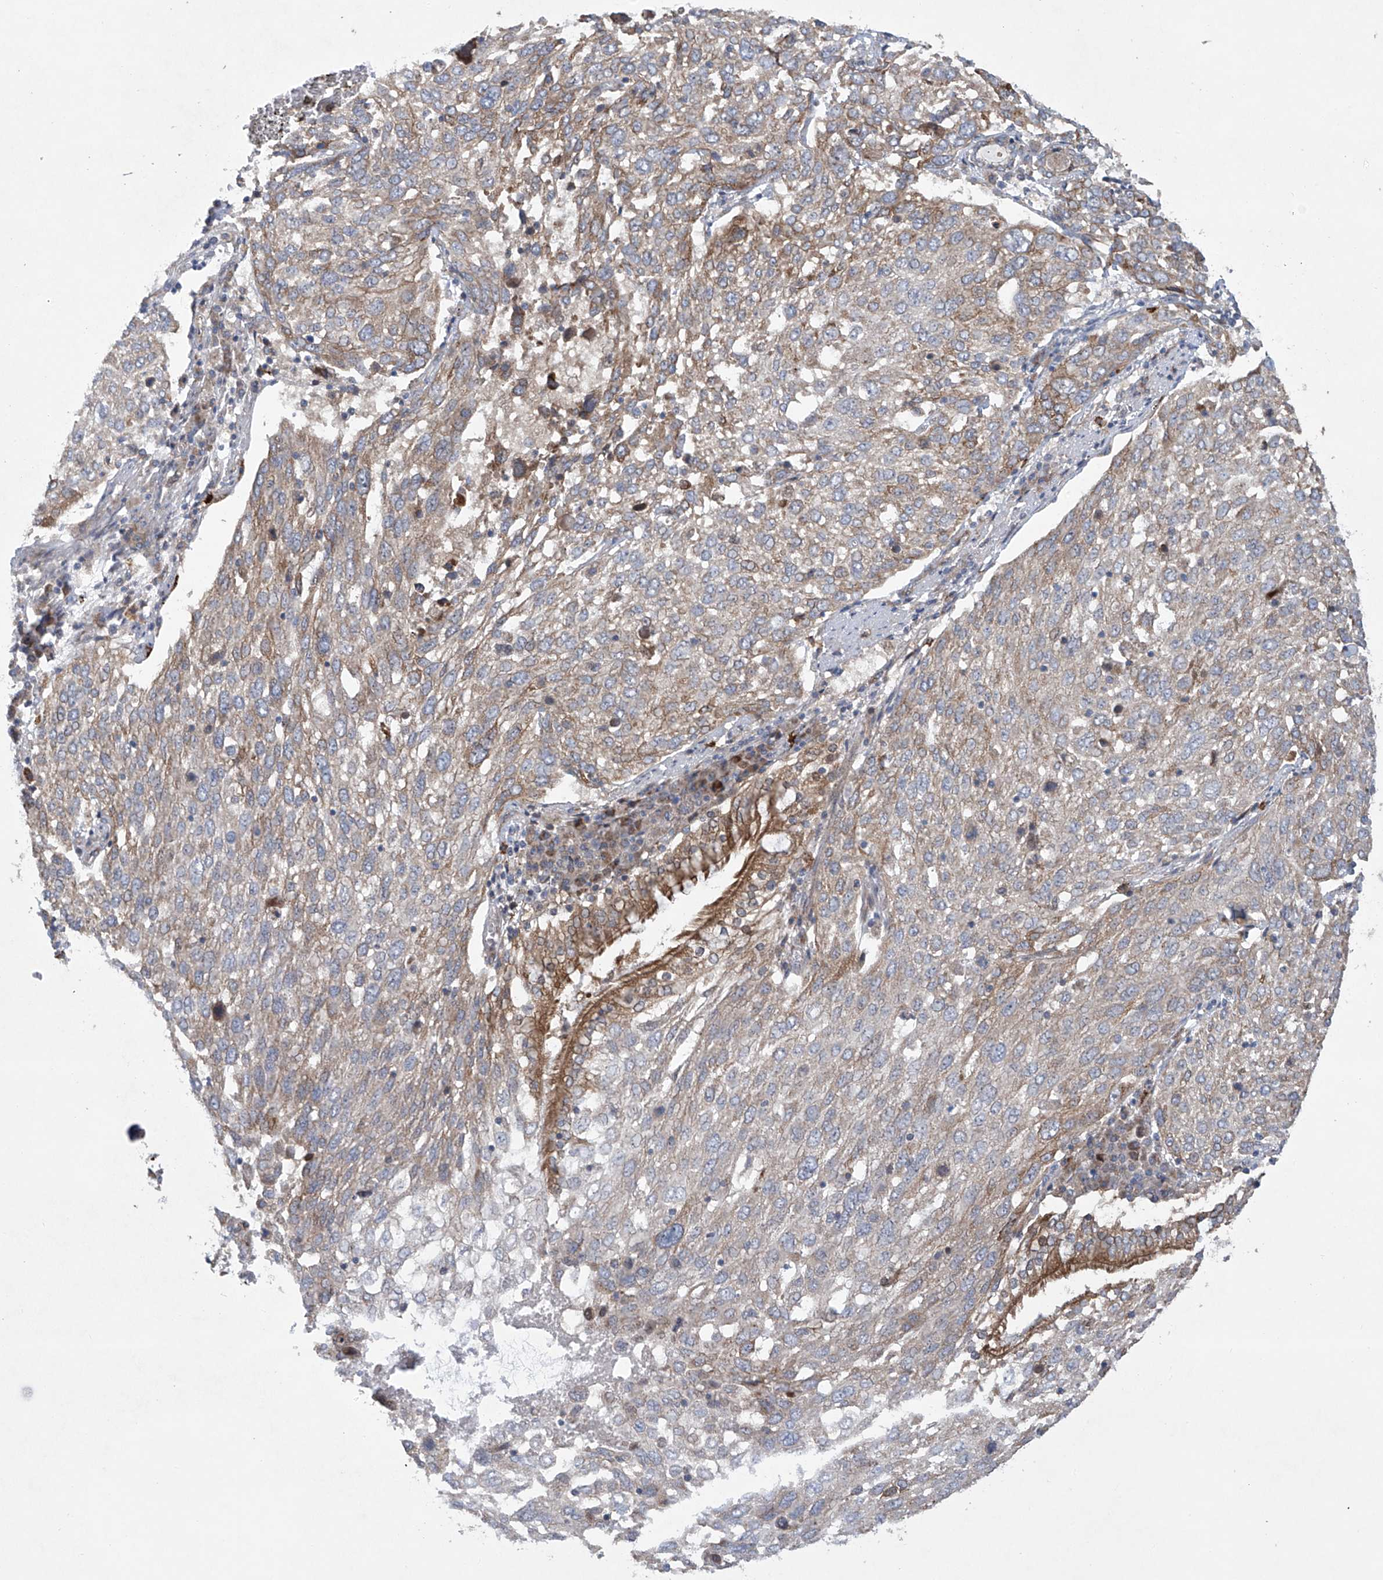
{"staining": {"intensity": "moderate", "quantity": "25%-75%", "location": "cytoplasmic/membranous"}, "tissue": "lung cancer", "cell_type": "Tumor cells", "image_type": "cancer", "snomed": [{"axis": "morphology", "description": "Squamous cell carcinoma, NOS"}, {"axis": "topography", "description": "Lung"}], "caption": "Immunohistochemistry of lung cancer demonstrates medium levels of moderate cytoplasmic/membranous expression in about 25%-75% of tumor cells. Nuclei are stained in blue.", "gene": "KLC4", "patient": {"sex": "male", "age": 65}}